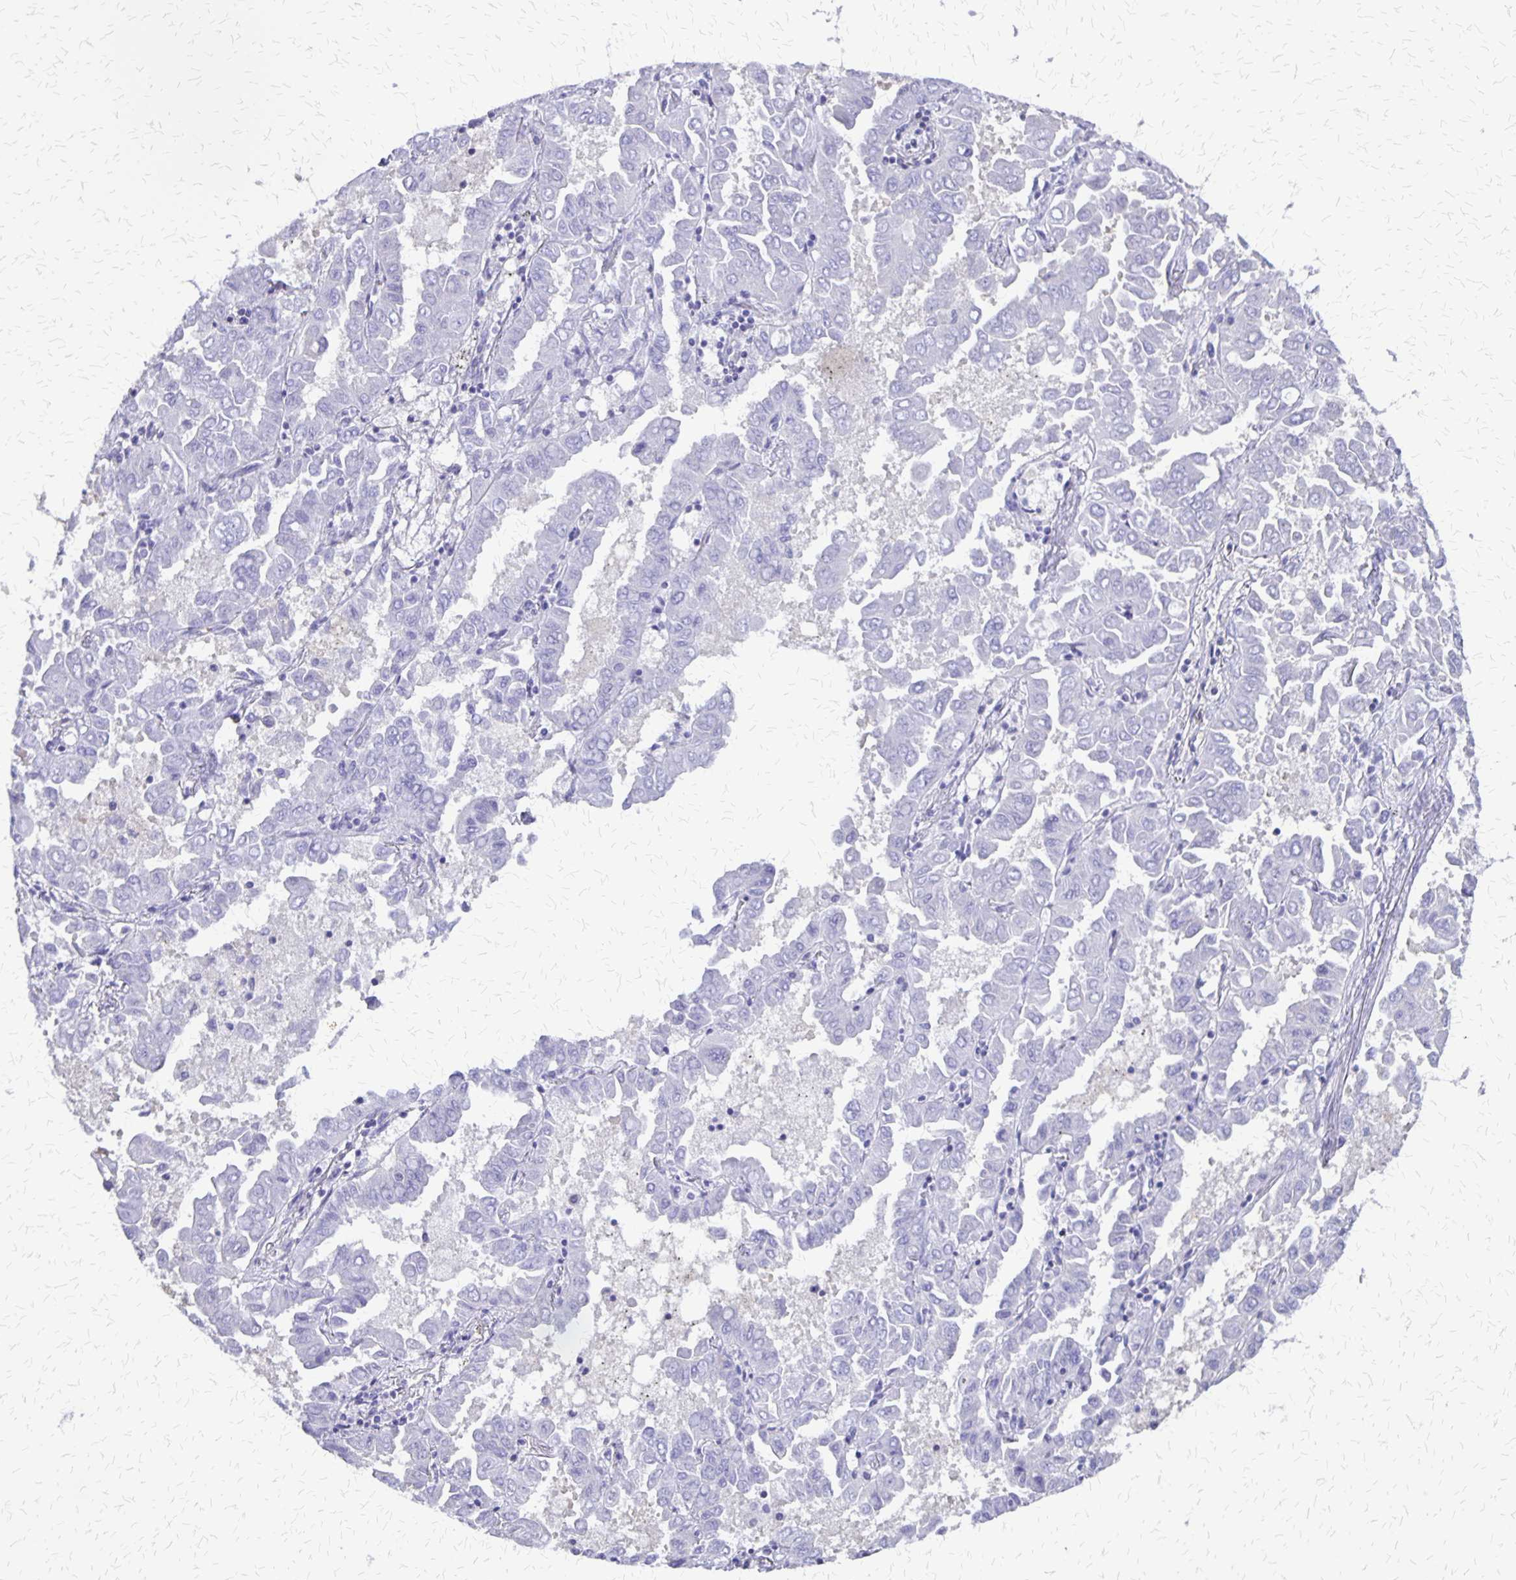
{"staining": {"intensity": "negative", "quantity": "none", "location": "none"}, "tissue": "lung cancer", "cell_type": "Tumor cells", "image_type": "cancer", "snomed": [{"axis": "morphology", "description": "Adenocarcinoma, NOS"}, {"axis": "topography", "description": "Lung"}], "caption": "Tumor cells are negative for protein expression in human lung cancer (adenocarcinoma).", "gene": "SI", "patient": {"sex": "male", "age": 64}}